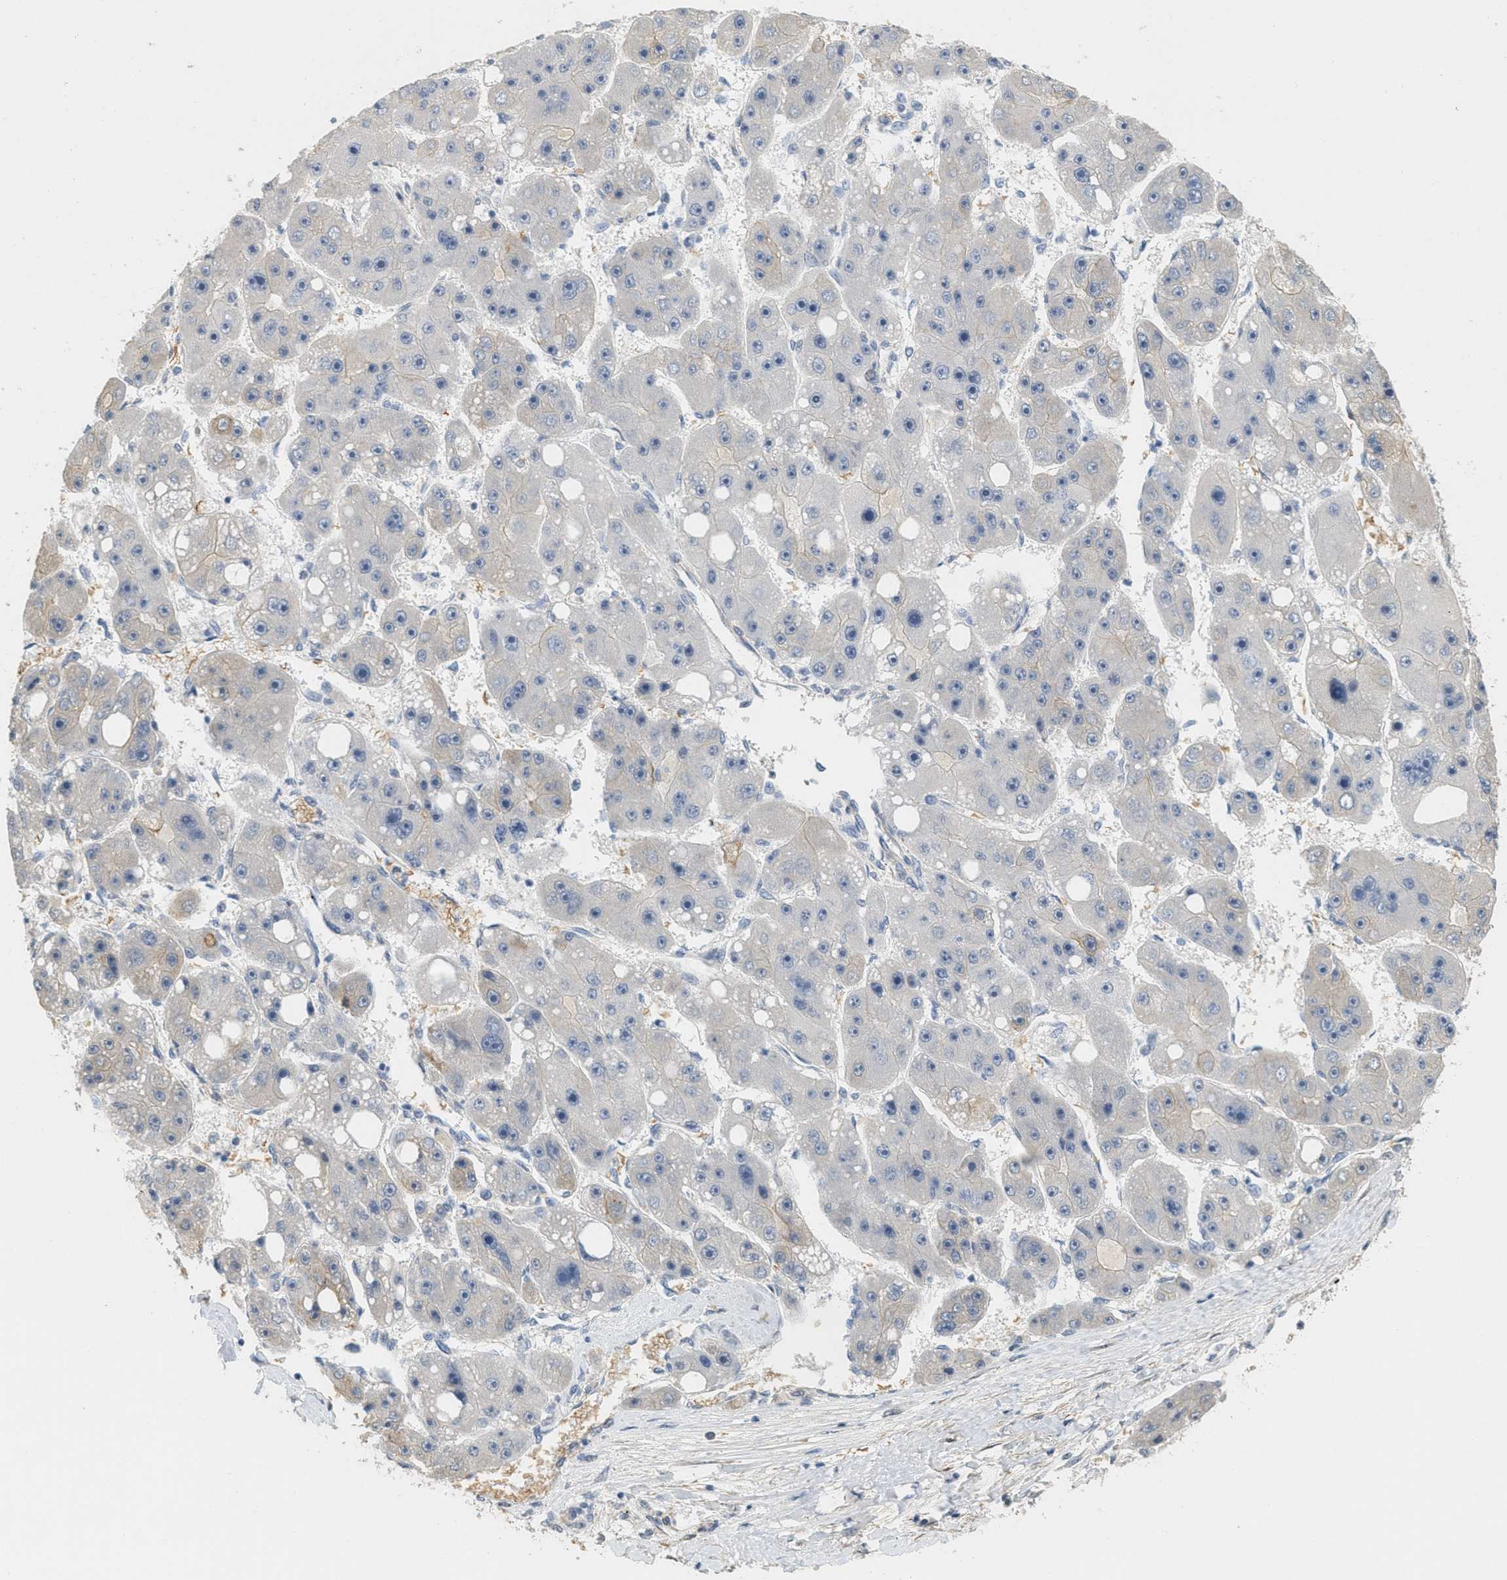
{"staining": {"intensity": "negative", "quantity": "none", "location": "none"}, "tissue": "liver cancer", "cell_type": "Tumor cells", "image_type": "cancer", "snomed": [{"axis": "morphology", "description": "Carcinoma, Hepatocellular, NOS"}, {"axis": "topography", "description": "Liver"}], "caption": "There is no significant positivity in tumor cells of liver cancer (hepatocellular carcinoma).", "gene": "MRS2", "patient": {"sex": "female", "age": 61}}